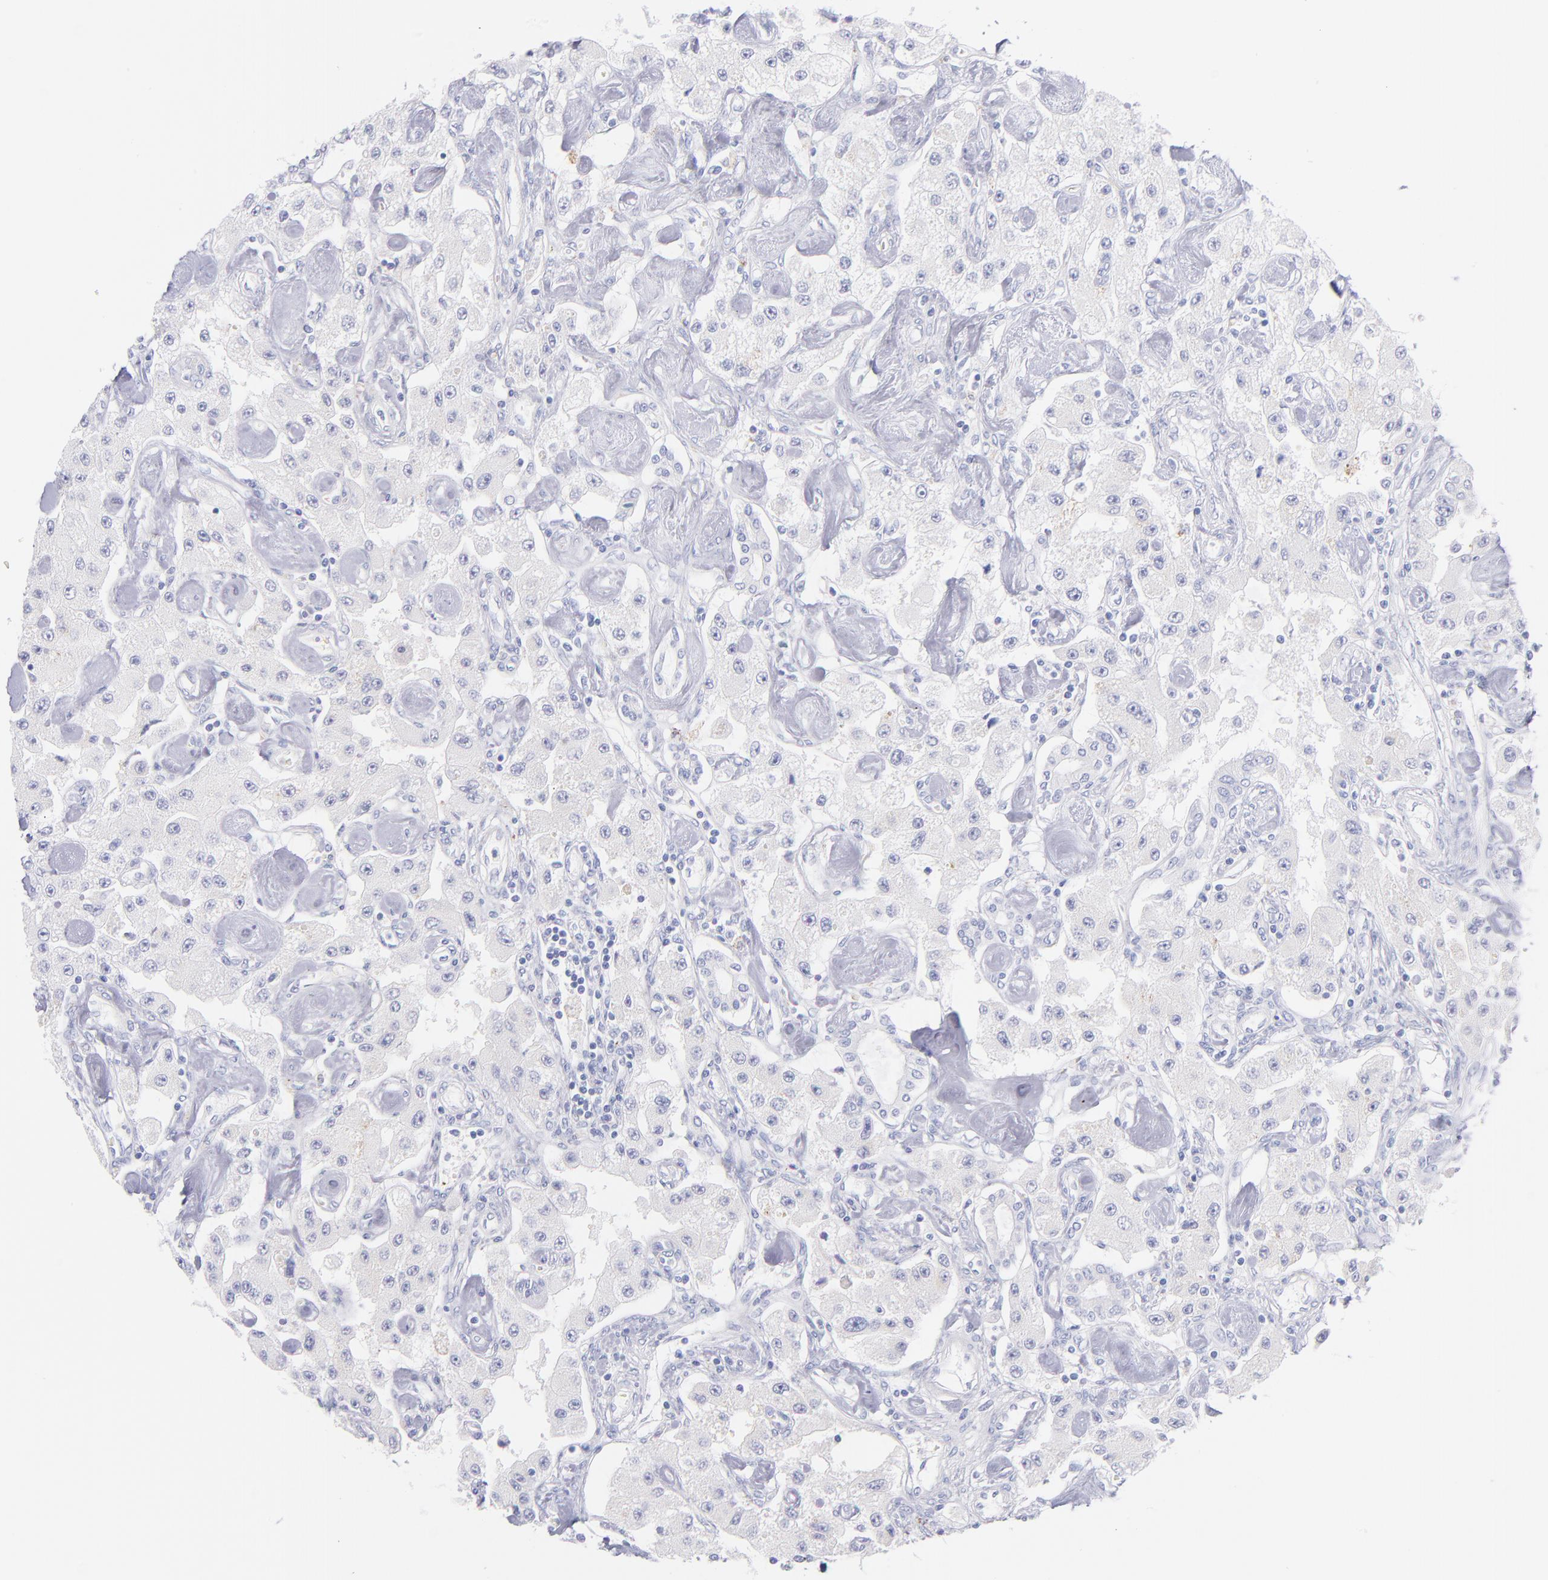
{"staining": {"intensity": "negative", "quantity": "none", "location": "none"}, "tissue": "carcinoid", "cell_type": "Tumor cells", "image_type": "cancer", "snomed": [{"axis": "morphology", "description": "Carcinoid, malignant, NOS"}, {"axis": "topography", "description": "Pancreas"}], "caption": "DAB (3,3'-diaminobenzidine) immunohistochemical staining of human carcinoid (malignant) shows no significant positivity in tumor cells.", "gene": "HP", "patient": {"sex": "male", "age": 41}}